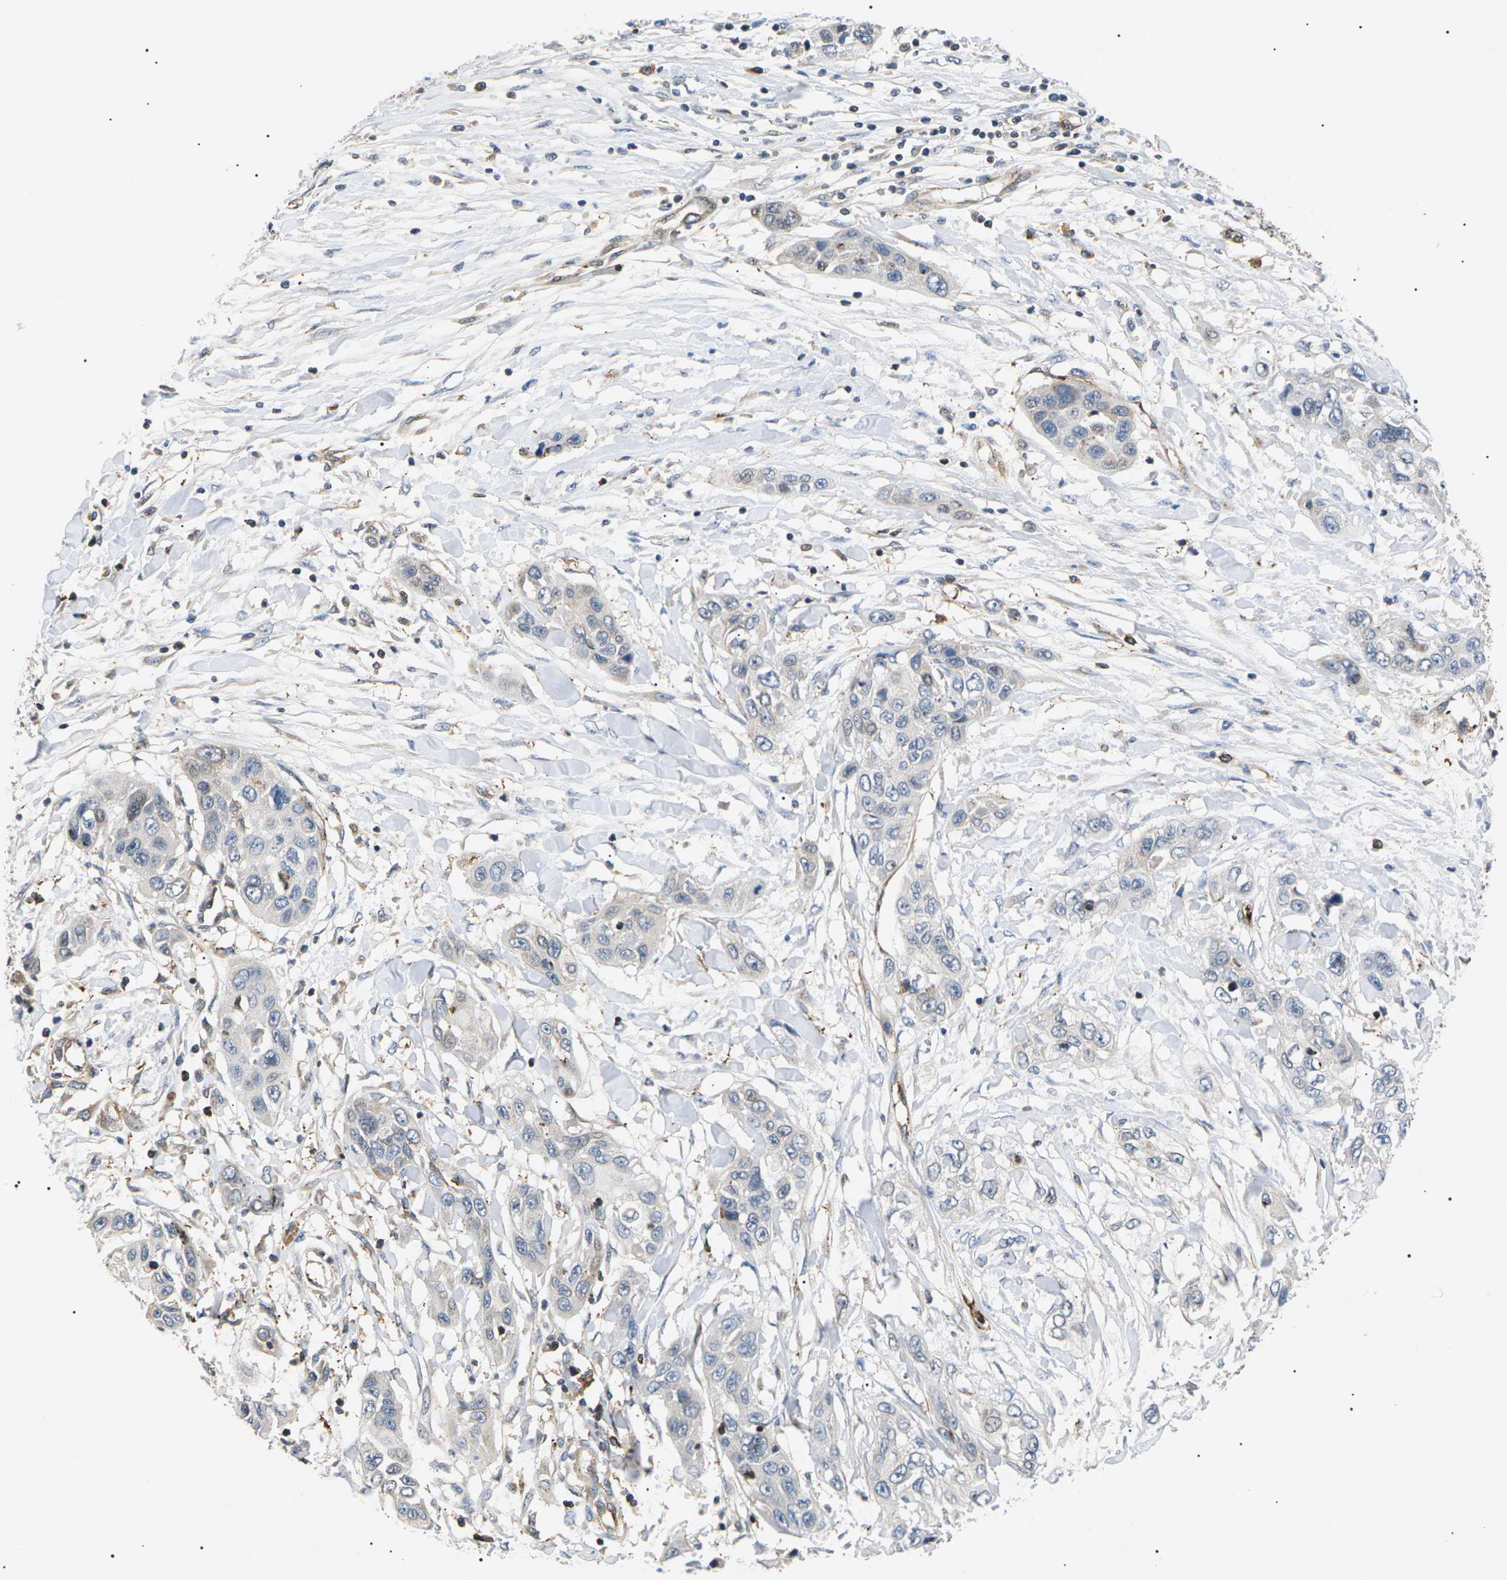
{"staining": {"intensity": "negative", "quantity": "none", "location": "none"}, "tissue": "pancreatic cancer", "cell_type": "Tumor cells", "image_type": "cancer", "snomed": [{"axis": "morphology", "description": "Adenocarcinoma, NOS"}, {"axis": "topography", "description": "Pancreas"}], "caption": "Protein analysis of pancreatic adenocarcinoma reveals no significant positivity in tumor cells.", "gene": "TMTC4", "patient": {"sex": "female", "age": 70}}